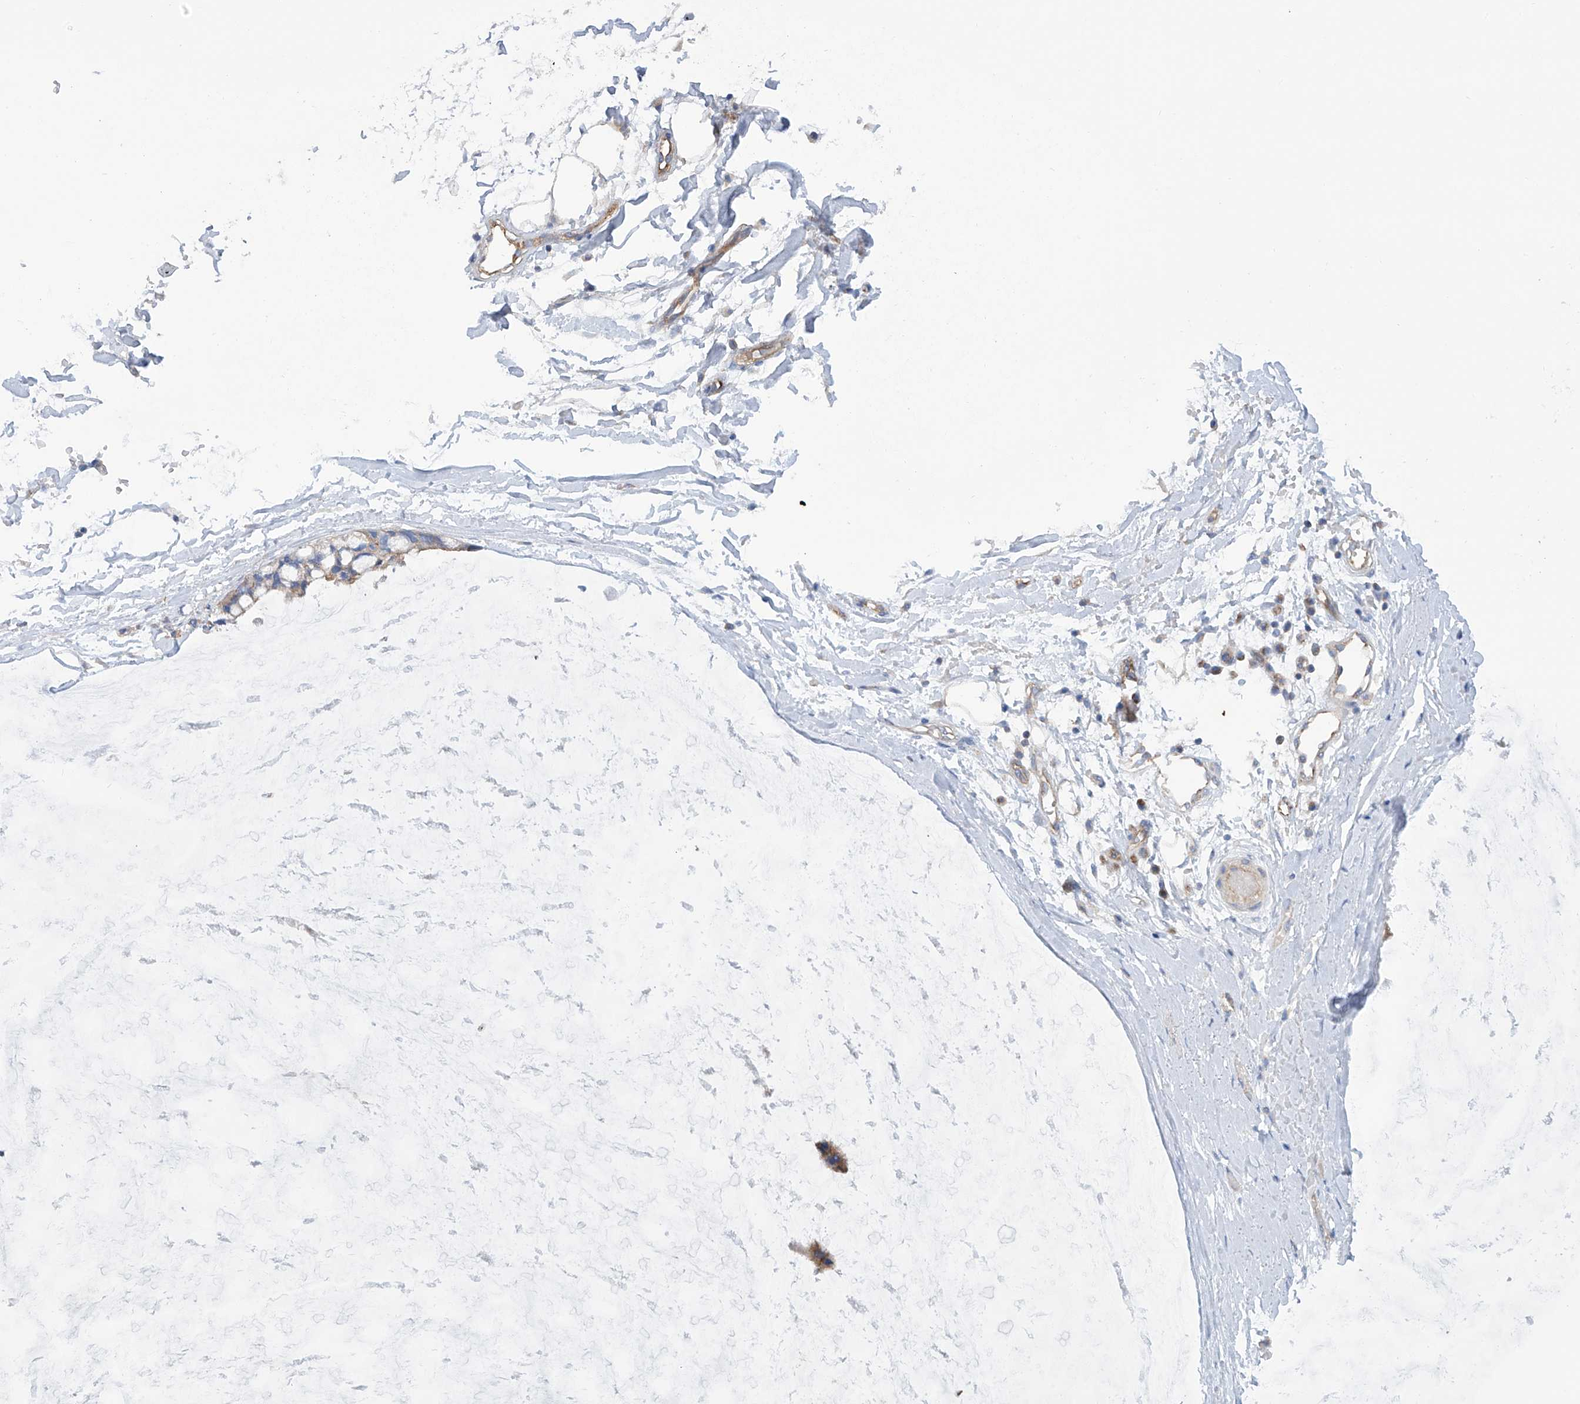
{"staining": {"intensity": "moderate", "quantity": ">75%", "location": "cytoplasmic/membranous"}, "tissue": "ovarian cancer", "cell_type": "Tumor cells", "image_type": "cancer", "snomed": [{"axis": "morphology", "description": "Cystadenocarcinoma, mucinous, NOS"}, {"axis": "topography", "description": "Ovary"}], "caption": "Protein expression analysis of ovarian mucinous cystadenocarcinoma exhibits moderate cytoplasmic/membranous expression in about >75% of tumor cells.", "gene": "TMEM209", "patient": {"sex": "female", "age": 39}}